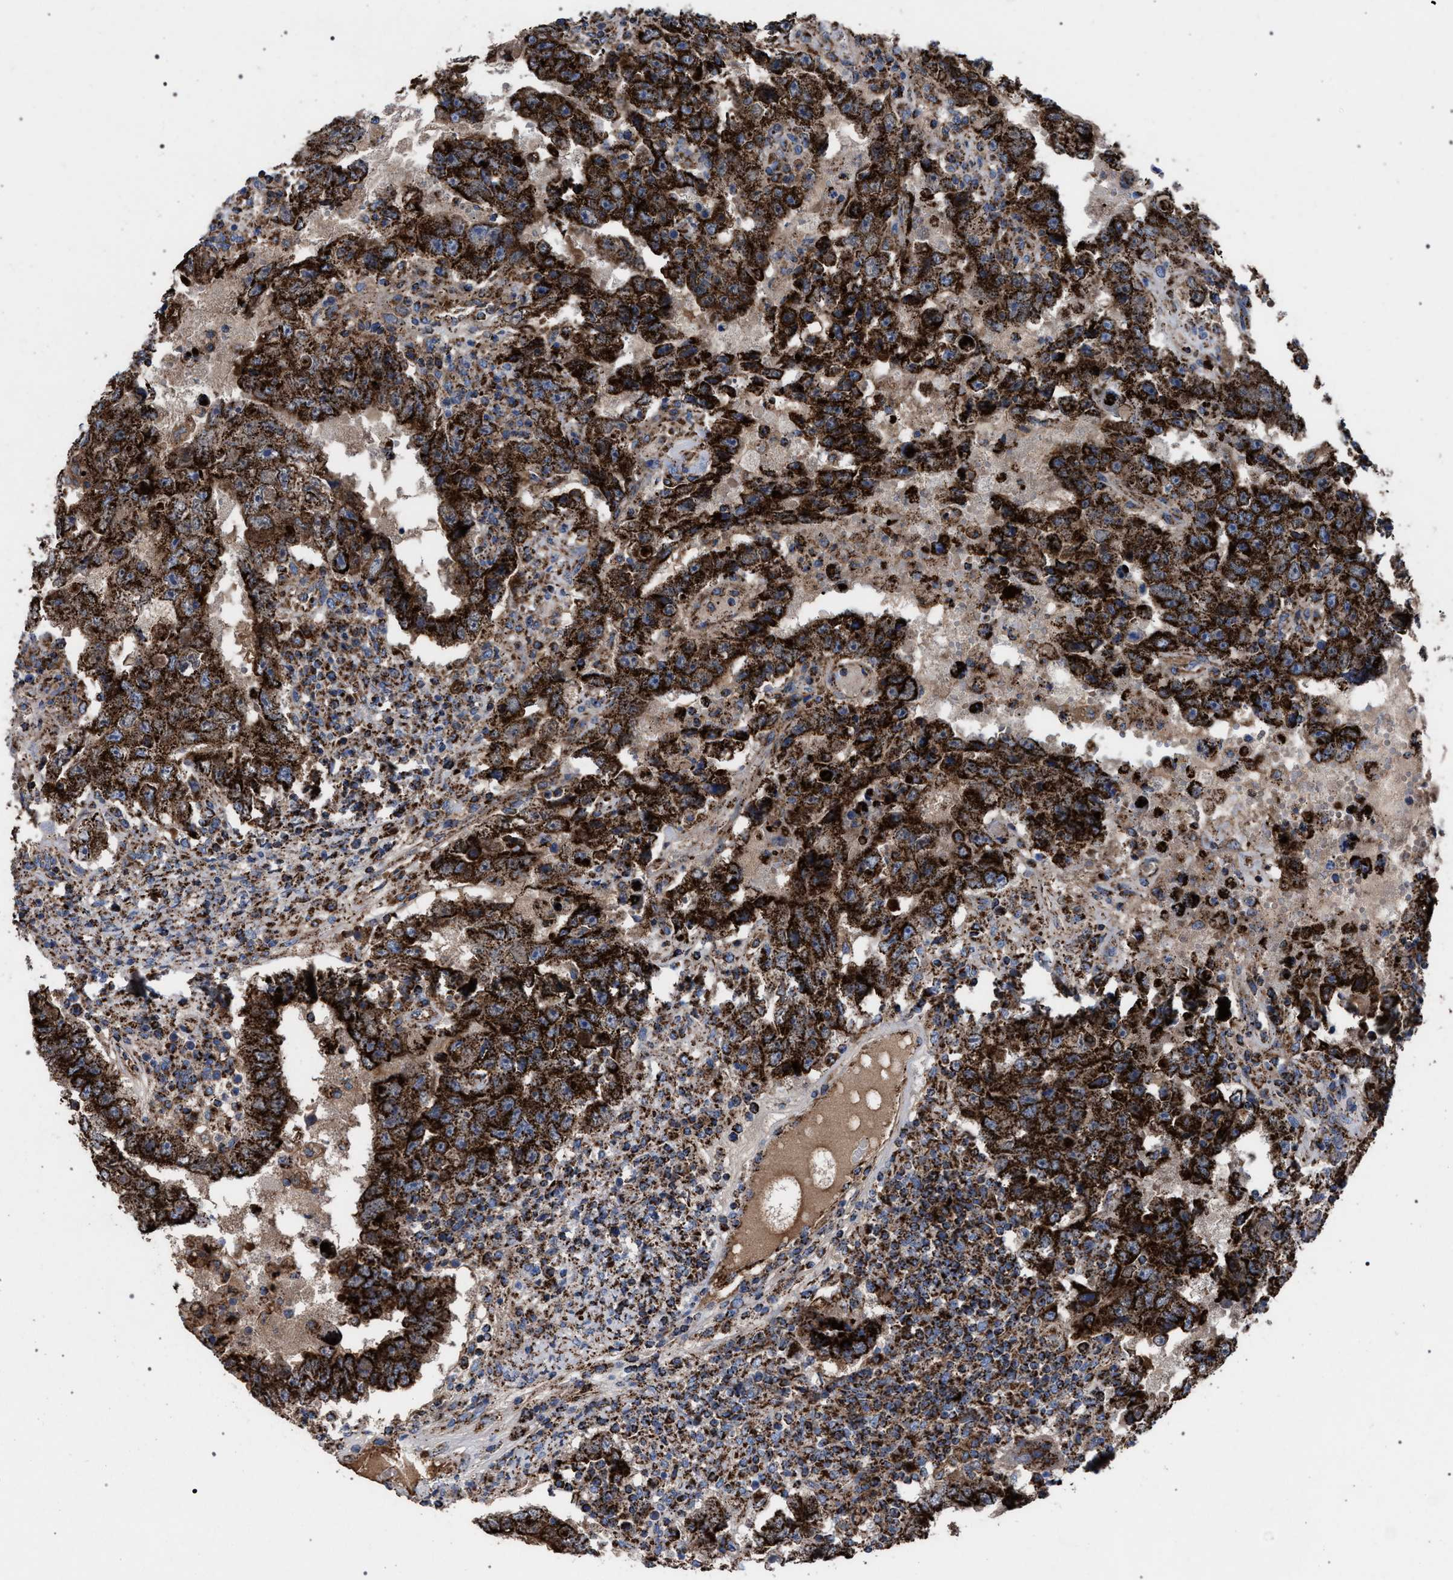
{"staining": {"intensity": "strong", "quantity": ">75%", "location": "cytoplasmic/membranous"}, "tissue": "testis cancer", "cell_type": "Tumor cells", "image_type": "cancer", "snomed": [{"axis": "morphology", "description": "Carcinoma, Embryonal, NOS"}, {"axis": "topography", "description": "Testis"}], "caption": "Immunohistochemistry (IHC) (DAB) staining of human testis cancer (embryonal carcinoma) demonstrates strong cytoplasmic/membranous protein staining in about >75% of tumor cells.", "gene": "VPS13A", "patient": {"sex": "male", "age": 26}}